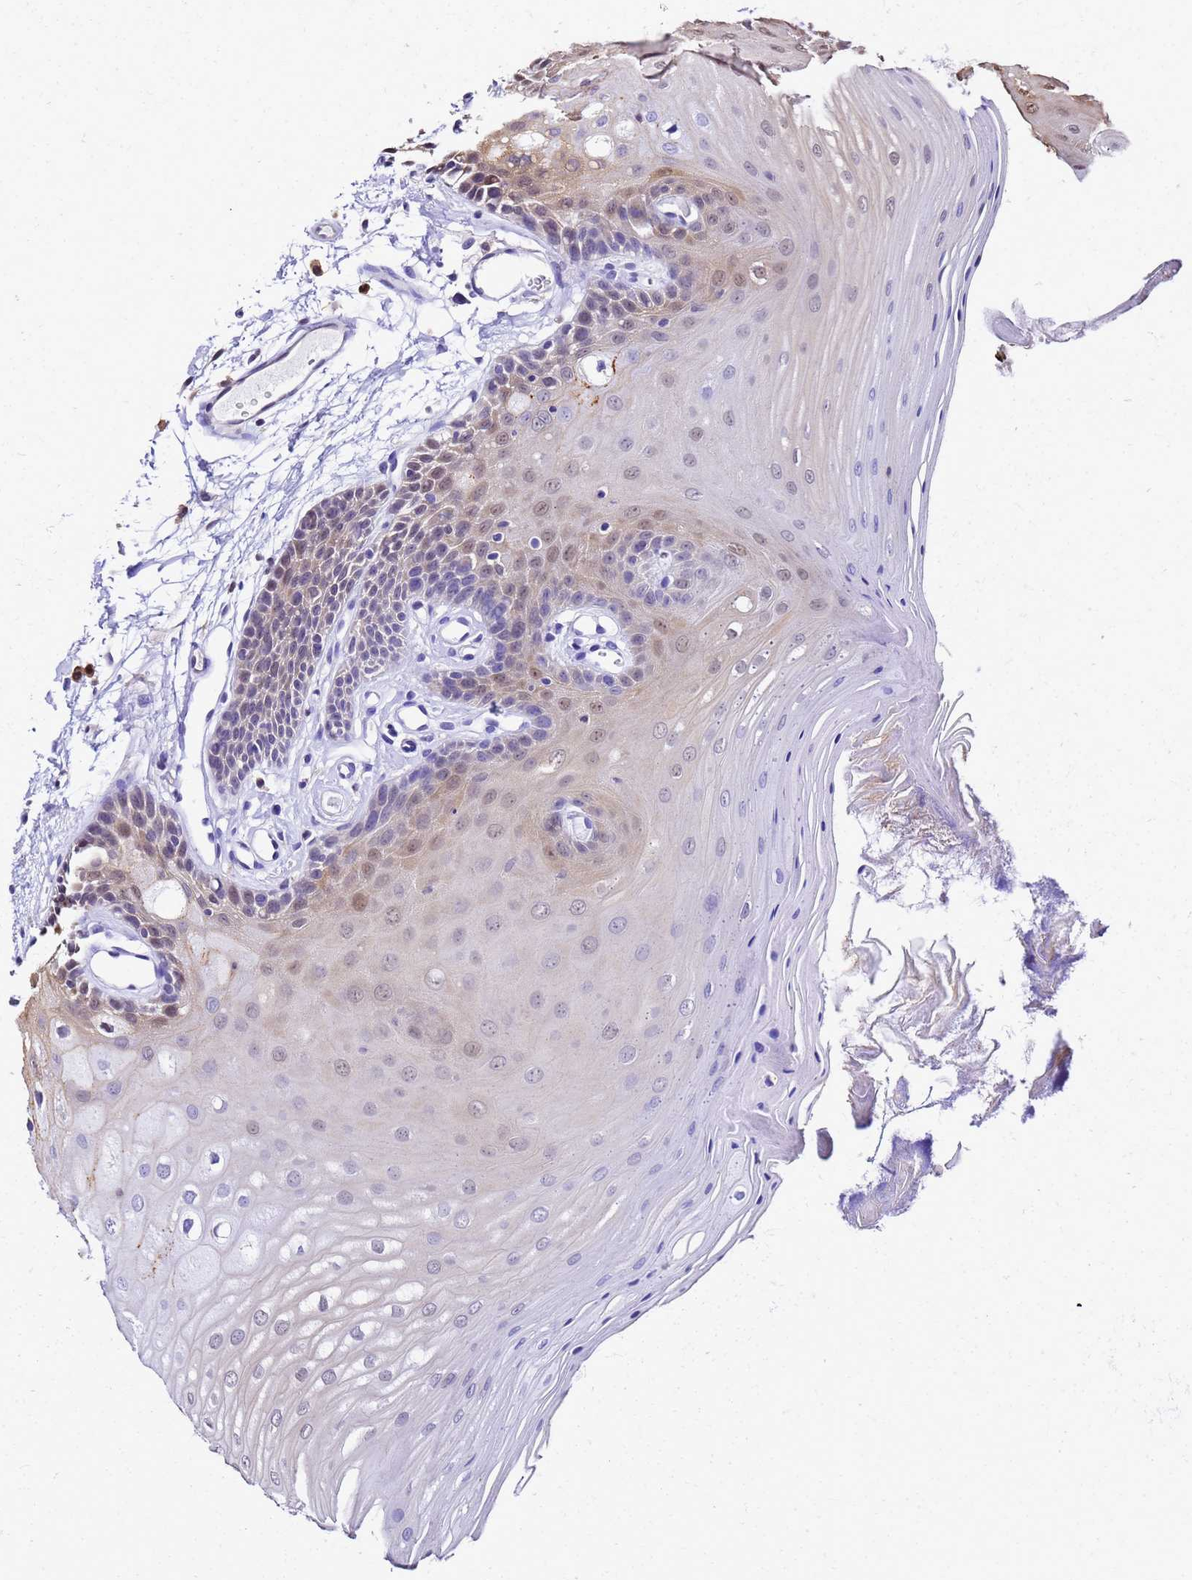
{"staining": {"intensity": "moderate", "quantity": "<25%", "location": "cytoplasmic/membranous,nuclear"}, "tissue": "oral mucosa", "cell_type": "Squamous epithelial cells", "image_type": "normal", "snomed": [{"axis": "morphology", "description": "Normal tissue, NOS"}, {"axis": "topography", "description": "Oral tissue"}, {"axis": "topography", "description": "Tounge, NOS"}], "caption": "A photomicrograph showing moderate cytoplasmic/membranous,nuclear staining in approximately <25% of squamous epithelial cells in benign oral mucosa, as visualized by brown immunohistochemical staining.", "gene": "S100A11", "patient": {"sex": "female", "age": 73}}